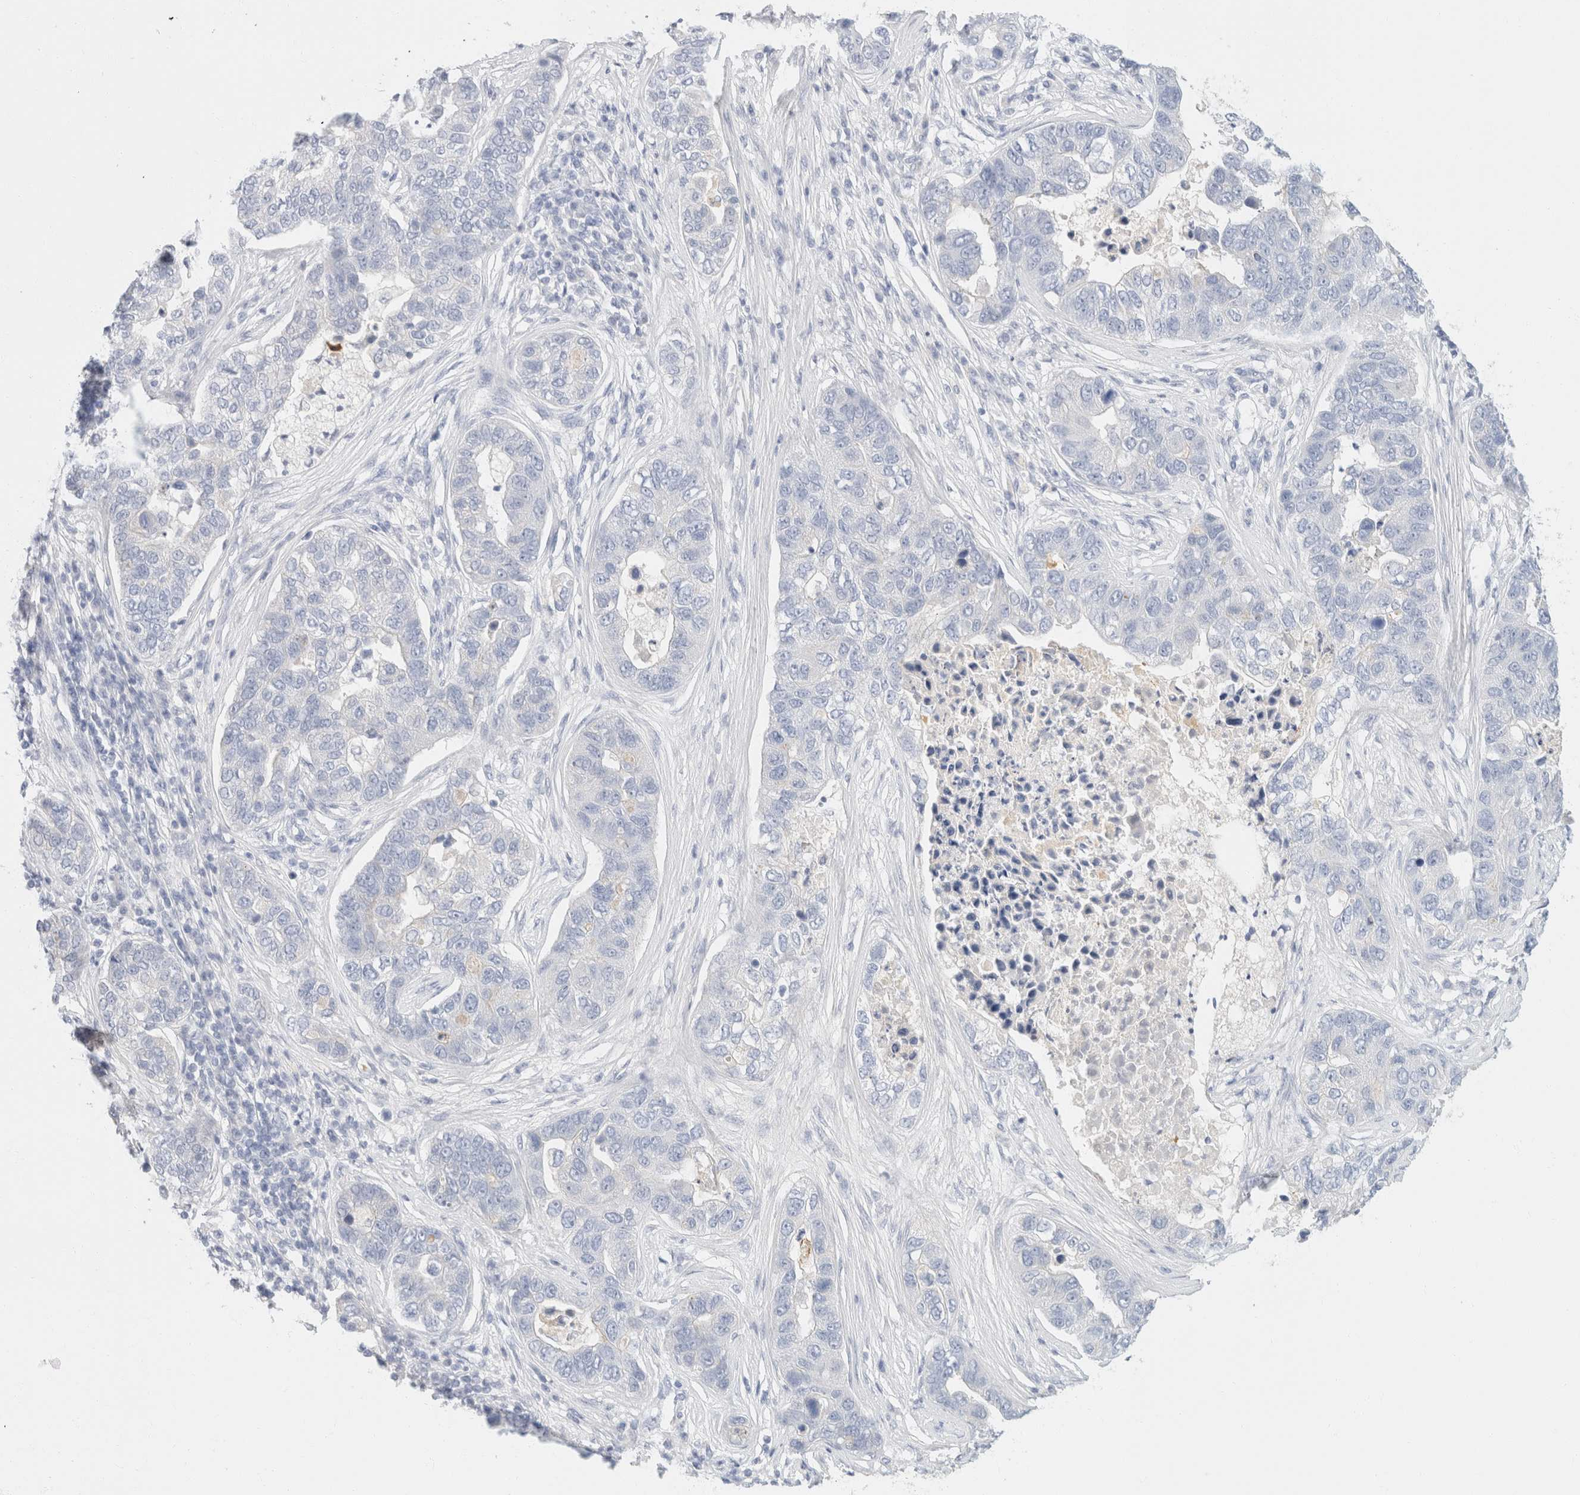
{"staining": {"intensity": "negative", "quantity": "none", "location": "none"}, "tissue": "pancreatic cancer", "cell_type": "Tumor cells", "image_type": "cancer", "snomed": [{"axis": "morphology", "description": "Adenocarcinoma, NOS"}, {"axis": "topography", "description": "Pancreas"}], "caption": "Image shows no protein expression in tumor cells of adenocarcinoma (pancreatic) tissue. (DAB (3,3'-diaminobenzidine) immunohistochemistry (IHC) with hematoxylin counter stain).", "gene": "KRT20", "patient": {"sex": "female", "age": 61}}